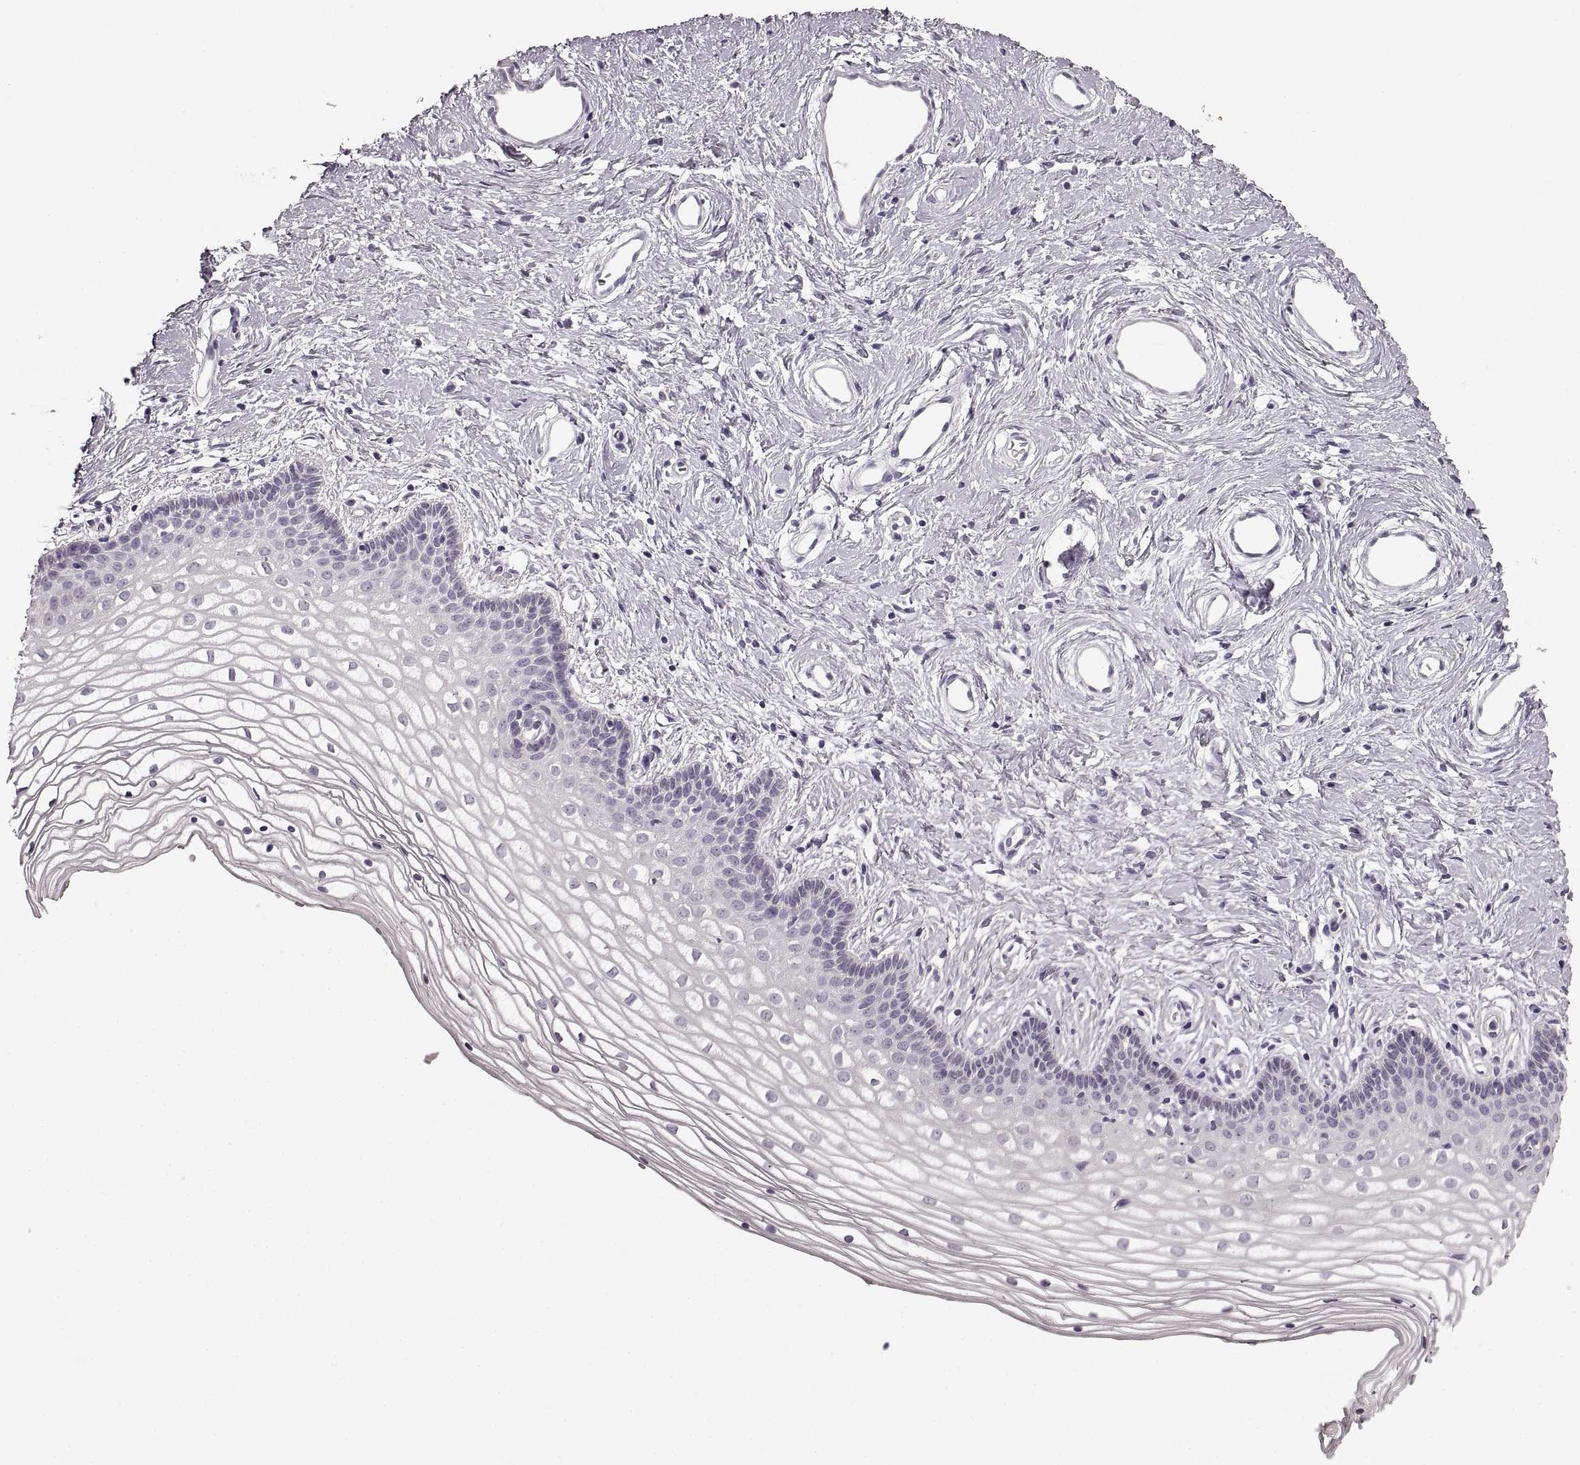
{"staining": {"intensity": "negative", "quantity": "none", "location": "none"}, "tissue": "vagina", "cell_type": "Squamous epithelial cells", "image_type": "normal", "snomed": [{"axis": "morphology", "description": "Normal tissue, NOS"}, {"axis": "topography", "description": "Vagina"}], "caption": "Benign vagina was stained to show a protein in brown. There is no significant expression in squamous epithelial cells. The staining is performed using DAB brown chromogen with nuclei counter-stained in using hematoxylin.", "gene": "CNTN1", "patient": {"sex": "female", "age": 36}}